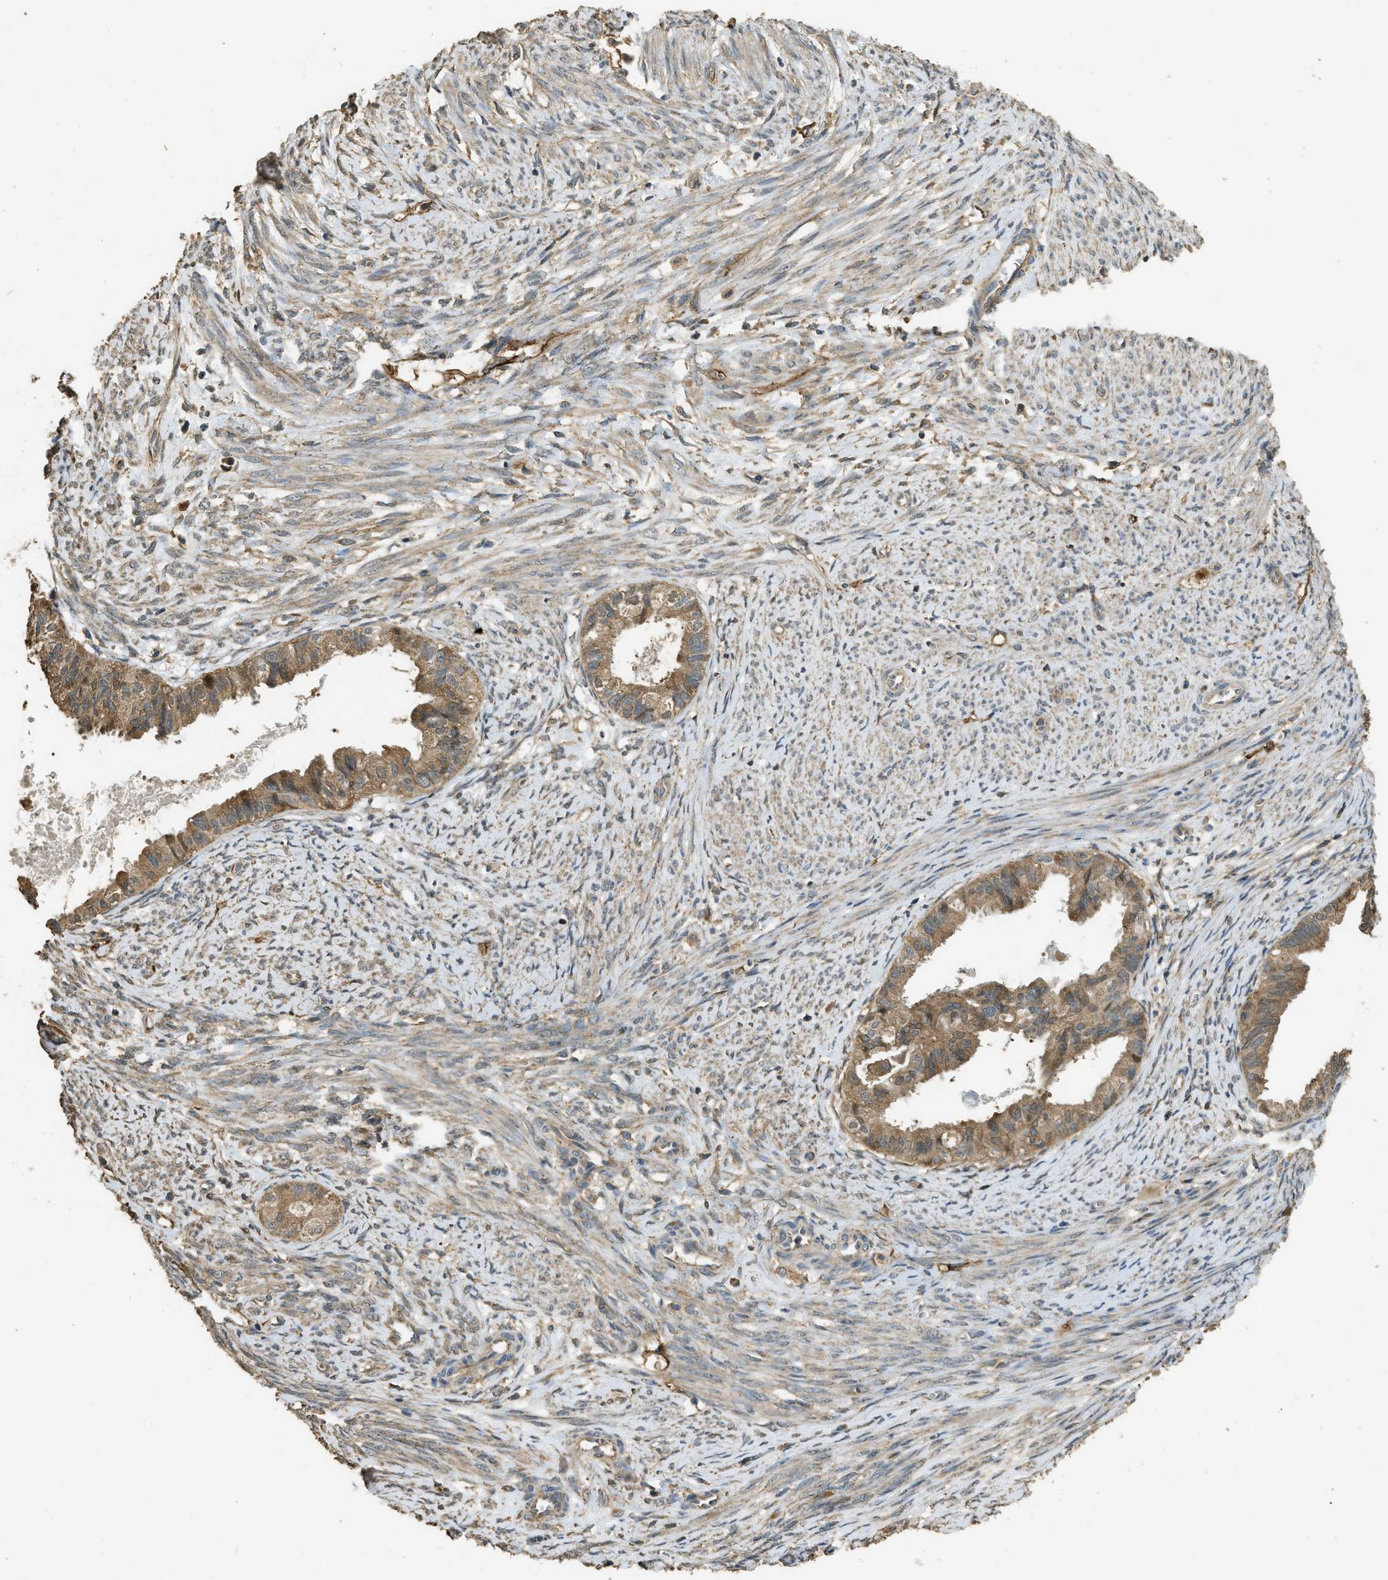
{"staining": {"intensity": "moderate", "quantity": ">75%", "location": "cytoplasmic/membranous"}, "tissue": "cervical cancer", "cell_type": "Tumor cells", "image_type": "cancer", "snomed": [{"axis": "morphology", "description": "Normal tissue, NOS"}, {"axis": "morphology", "description": "Adenocarcinoma, NOS"}, {"axis": "topography", "description": "Cervix"}, {"axis": "topography", "description": "Endometrium"}], "caption": "Protein analysis of cervical cancer (adenocarcinoma) tissue shows moderate cytoplasmic/membranous staining in about >75% of tumor cells.", "gene": "CD276", "patient": {"sex": "female", "age": 86}}